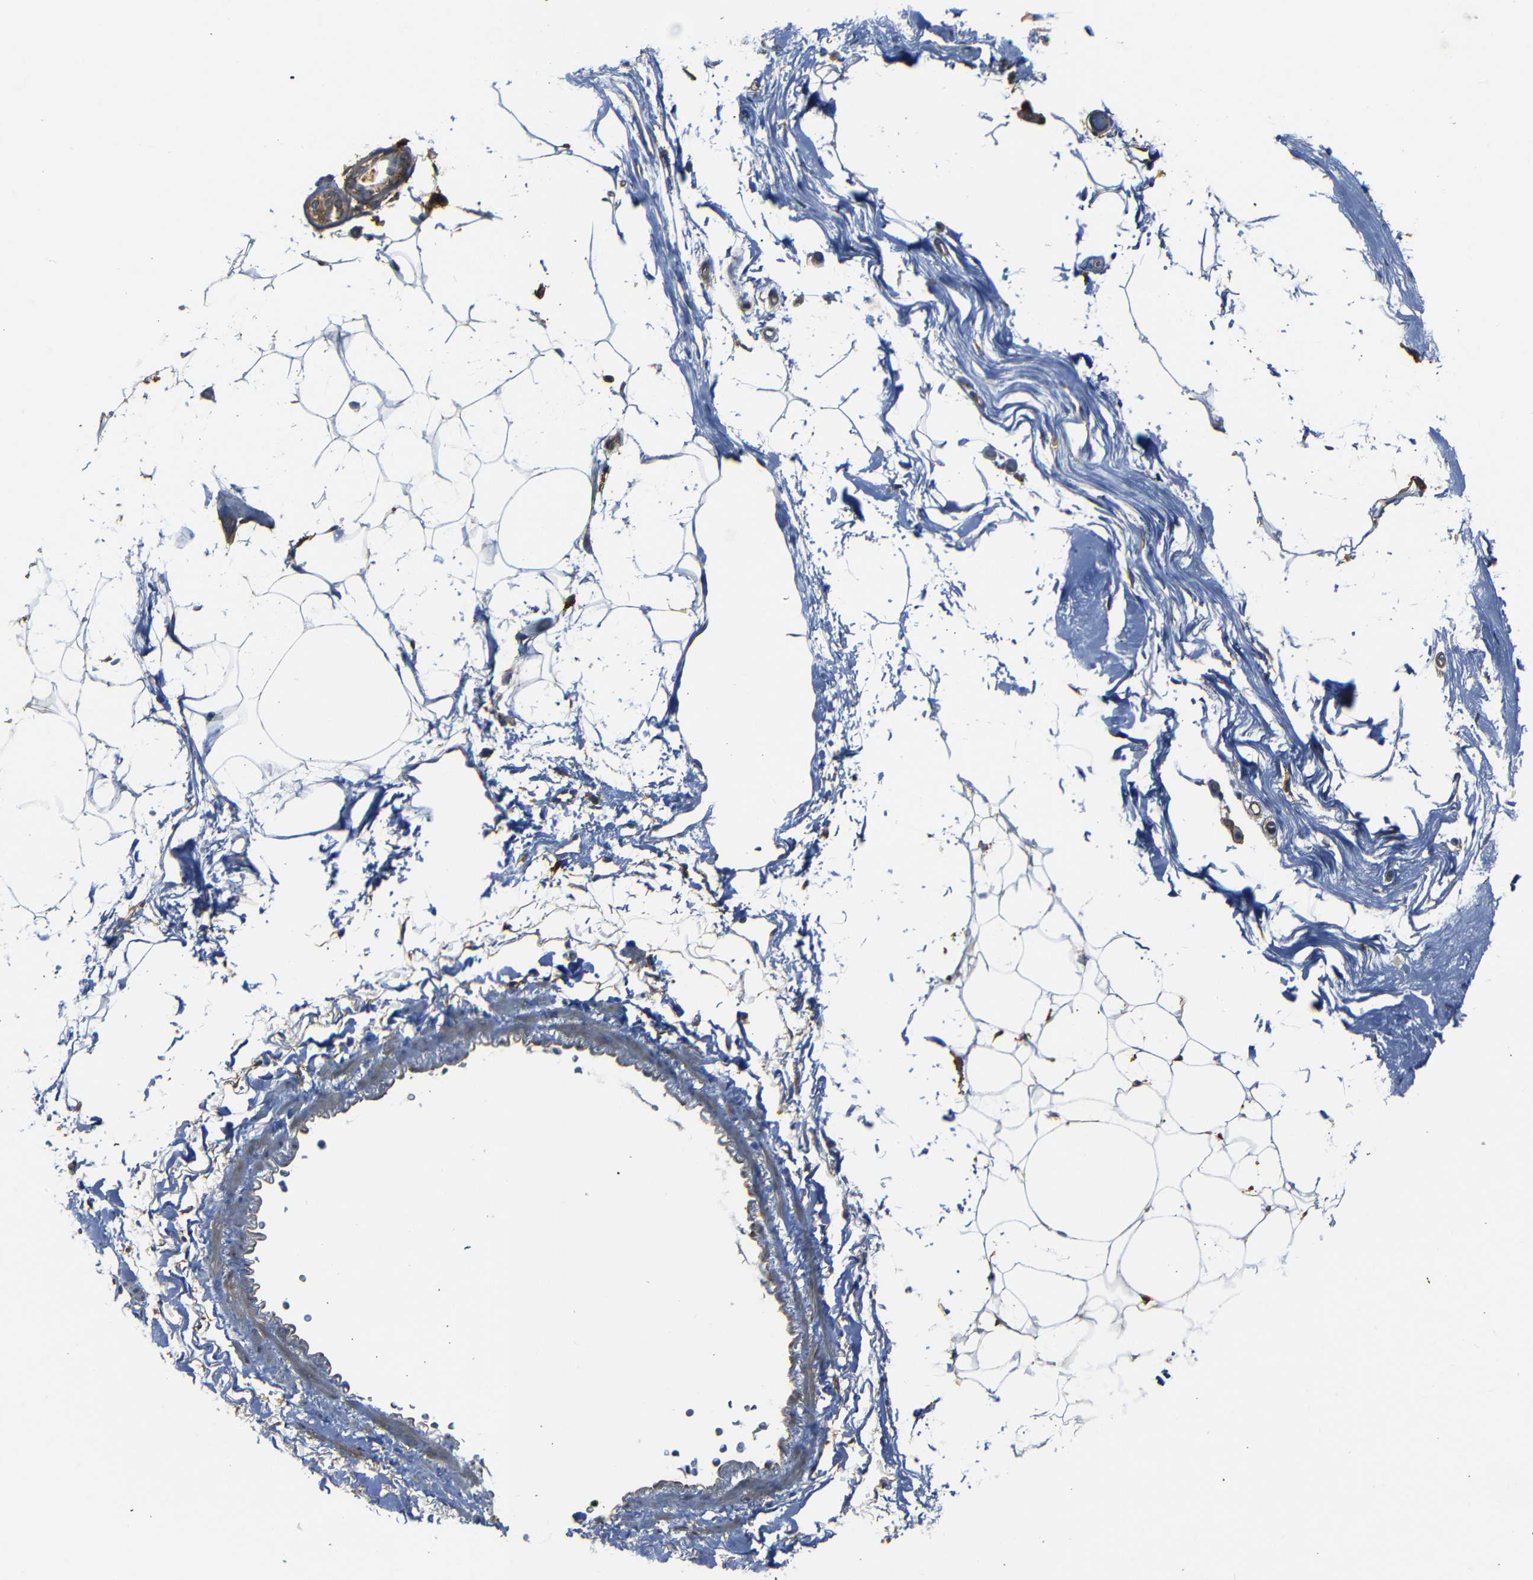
{"staining": {"intensity": "negative", "quantity": "none", "location": "none"}, "tissue": "adipose tissue", "cell_type": "Adipocytes", "image_type": "normal", "snomed": [{"axis": "morphology", "description": "Normal tissue, NOS"}, {"axis": "topography", "description": "Breast"}, {"axis": "topography", "description": "Soft tissue"}], "caption": "Immunohistochemical staining of normal human adipose tissue exhibits no significant expression in adipocytes. The staining was performed using DAB to visualize the protein expression in brown, while the nuclei were stained in blue with hematoxylin (Magnification: 20x).", "gene": "ADGRE5", "patient": {"sex": "female", "age": 75}}